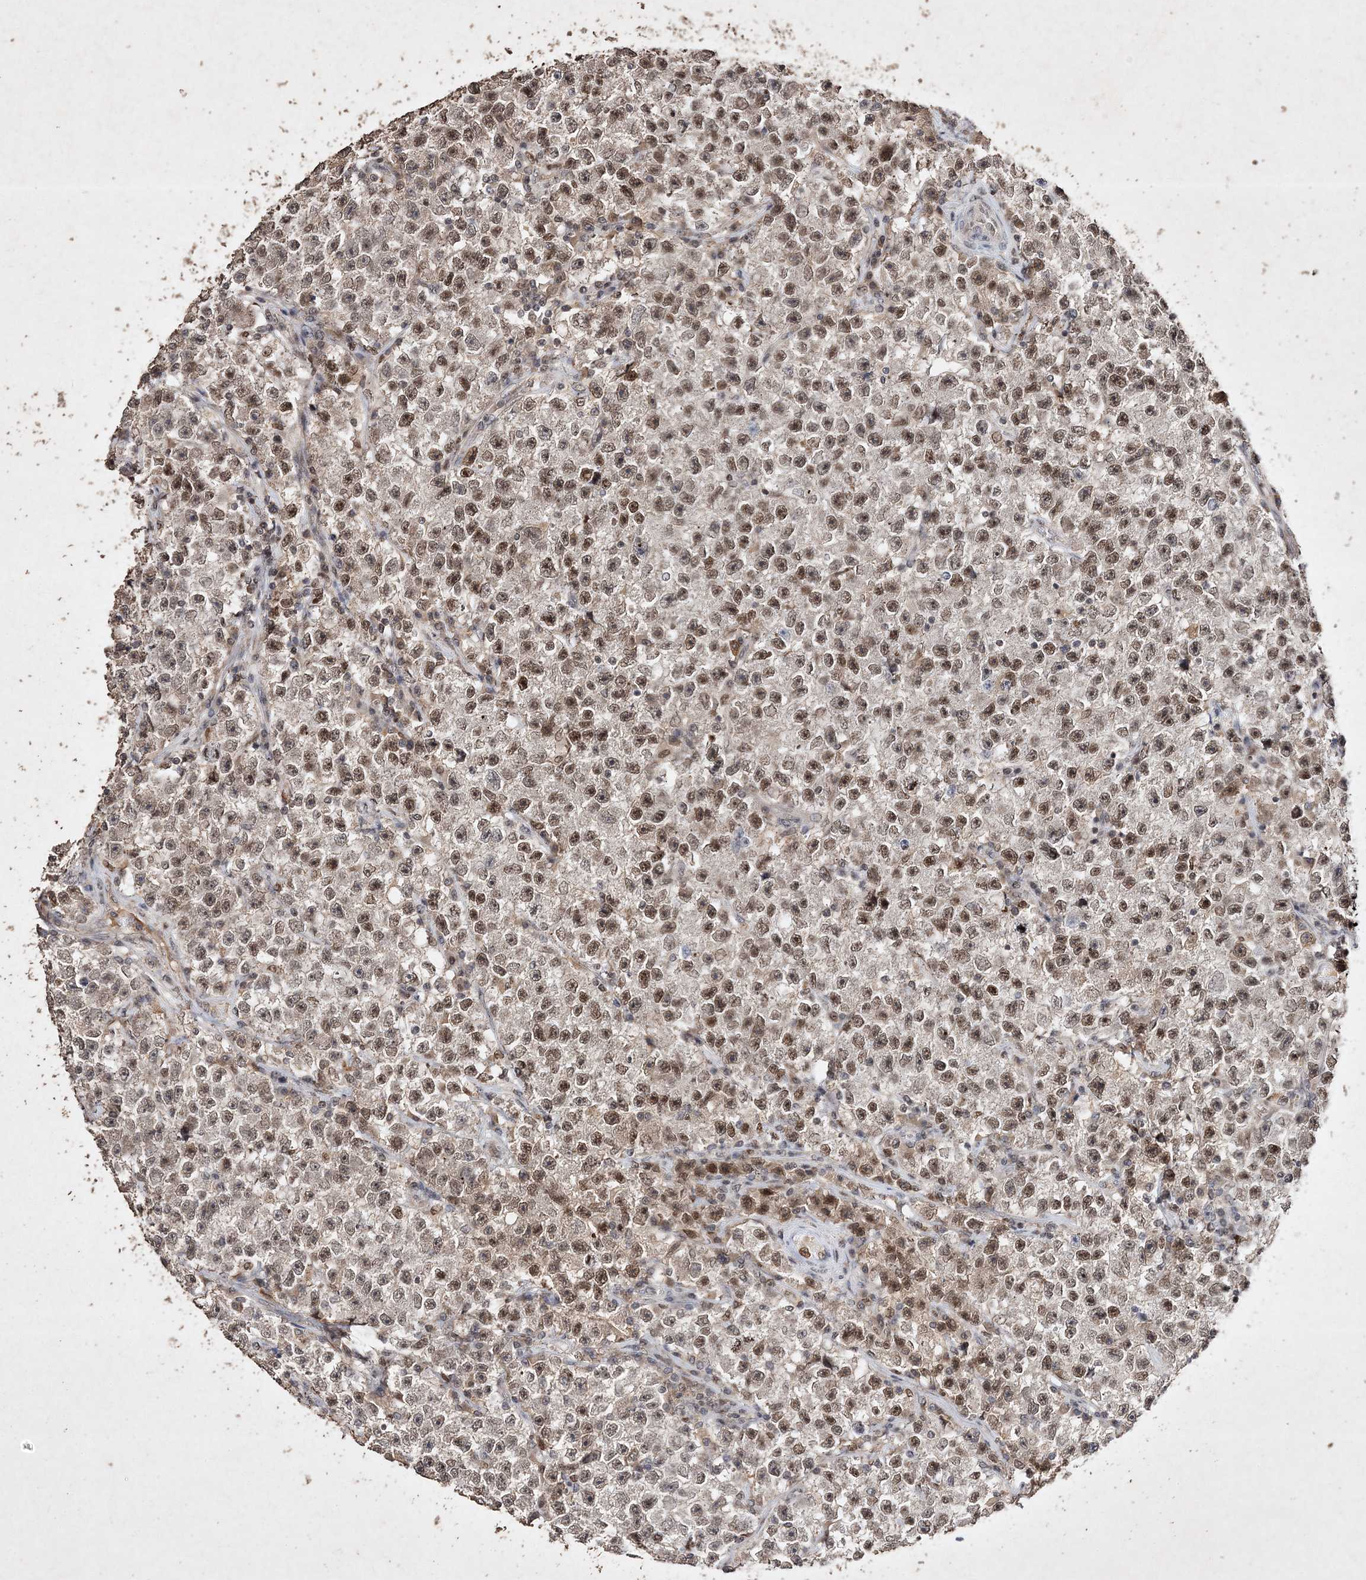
{"staining": {"intensity": "moderate", "quantity": ">75%", "location": "nuclear"}, "tissue": "testis cancer", "cell_type": "Tumor cells", "image_type": "cancer", "snomed": [{"axis": "morphology", "description": "Seminoma, NOS"}, {"axis": "topography", "description": "Testis"}], "caption": "Human testis seminoma stained for a protein (brown) reveals moderate nuclear positive positivity in about >75% of tumor cells.", "gene": "C3orf38", "patient": {"sex": "male", "age": 22}}